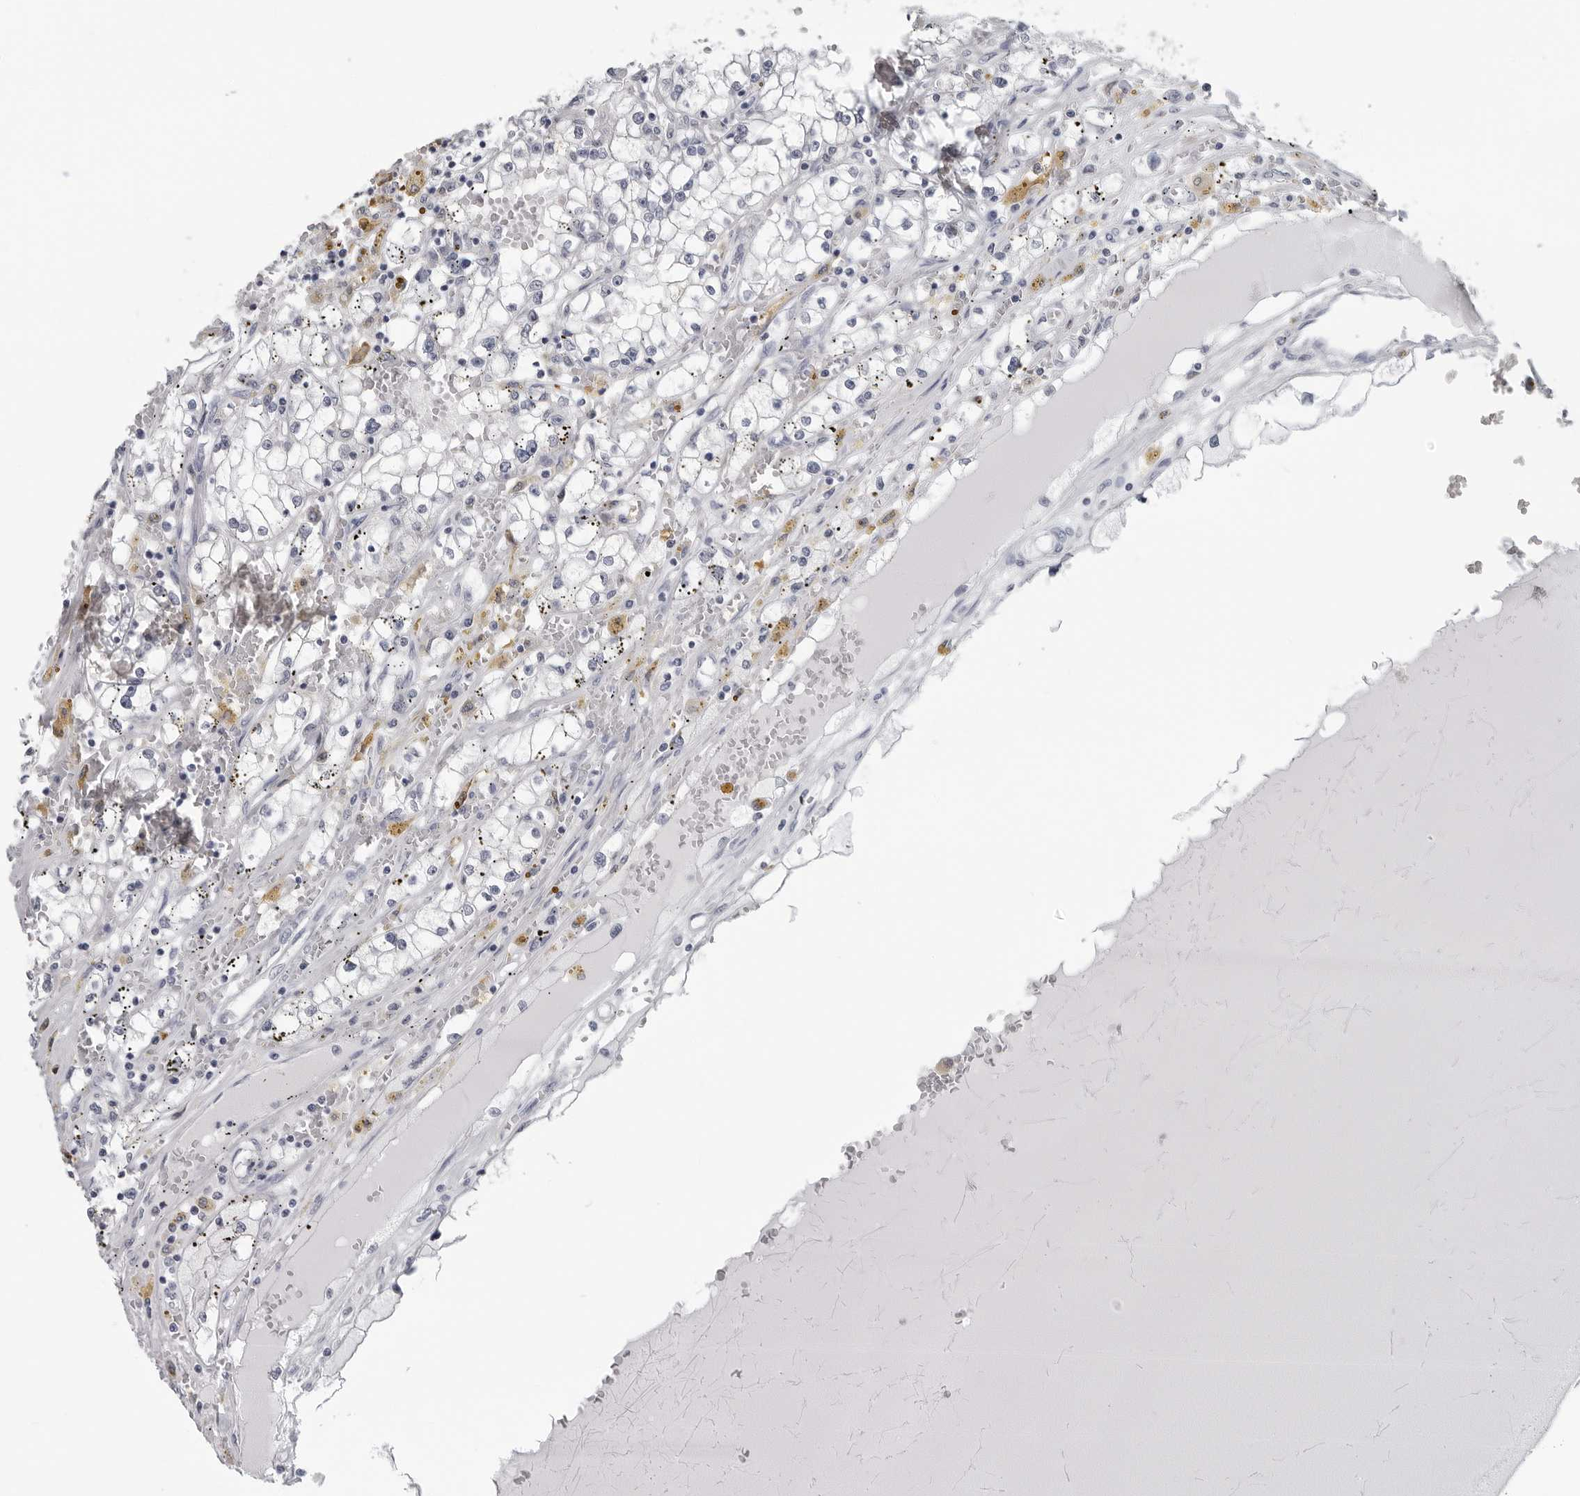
{"staining": {"intensity": "negative", "quantity": "none", "location": "none"}, "tissue": "renal cancer", "cell_type": "Tumor cells", "image_type": "cancer", "snomed": [{"axis": "morphology", "description": "Adenocarcinoma, NOS"}, {"axis": "topography", "description": "Kidney"}], "caption": "Adenocarcinoma (renal) was stained to show a protein in brown. There is no significant staining in tumor cells.", "gene": "OPLAH", "patient": {"sex": "male", "age": 56}}